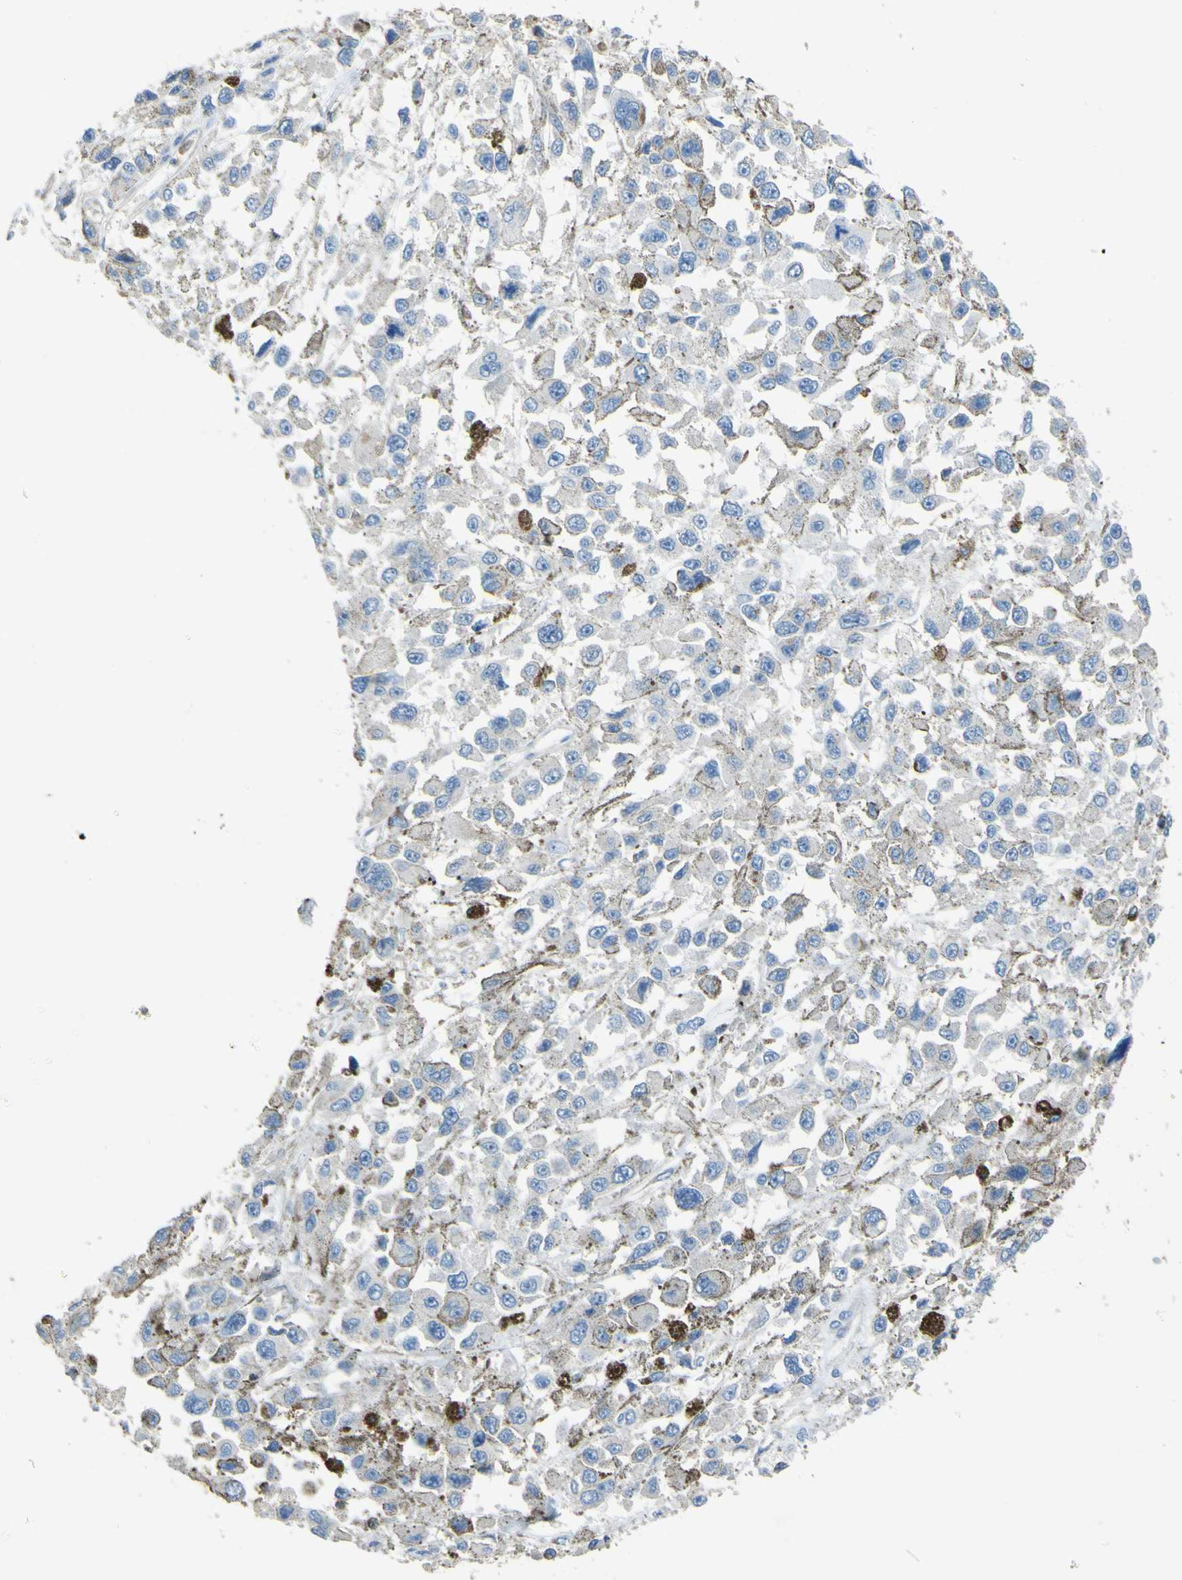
{"staining": {"intensity": "negative", "quantity": "none", "location": "none"}, "tissue": "melanoma", "cell_type": "Tumor cells", "image_type": "cancer", "snomed": [{"axis": "morphology", "description": "Malignant melanoma, Metastatic site"}, {"axis": "topography", "description": "Lymph node"}], "caption": "Melanoma was stained to show a protein in brown. There is no significant positivity in tumor cells. Nuclei are stained in blue.", "gene": "LAIR1", "patient": {"sex": "male", "age": 59}}